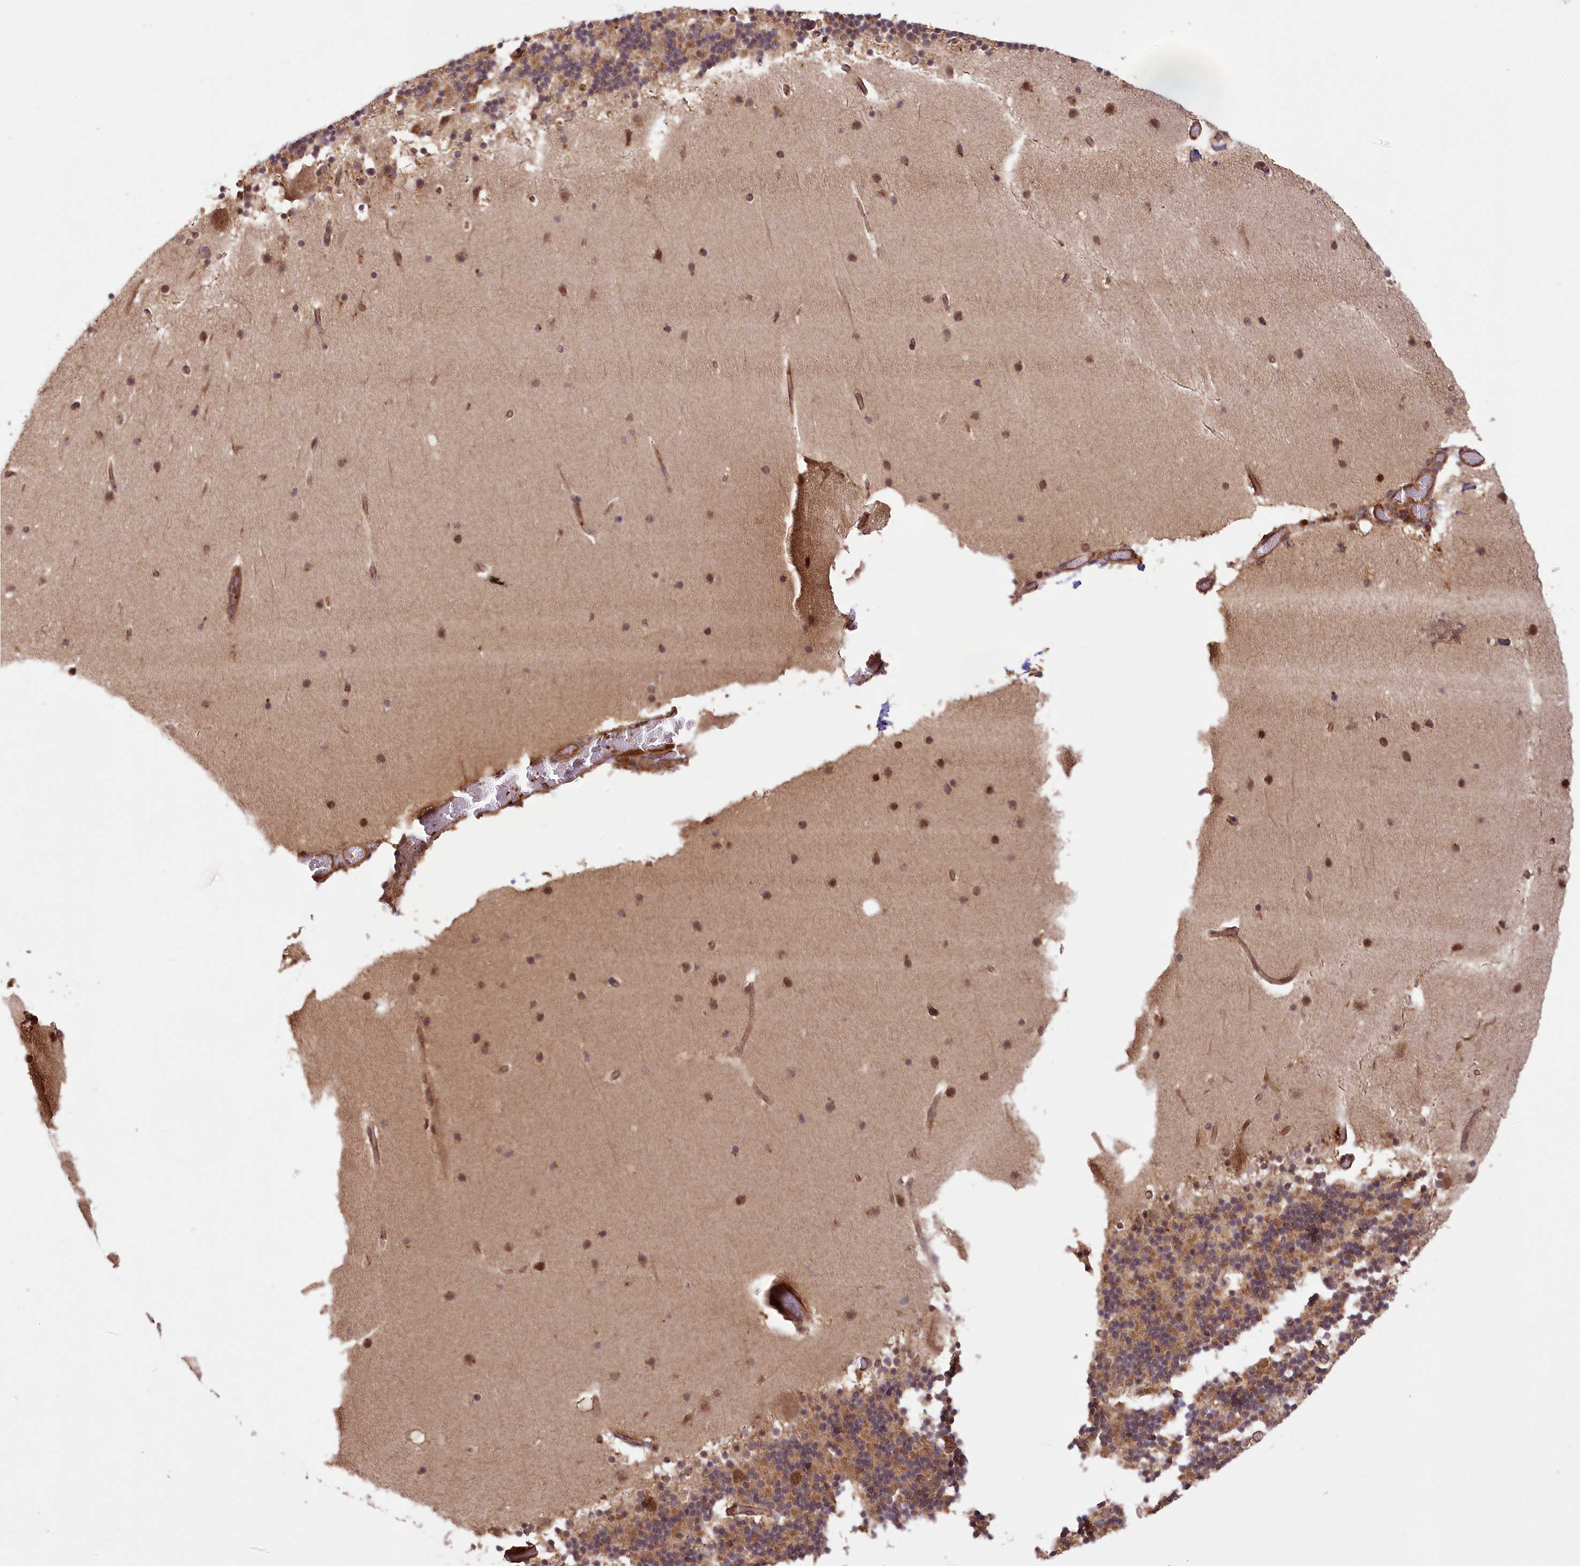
{"staining": {"intensity": "moderate", "quantity": ">75%", "location": "cytoplasmic/membranous"}, "tissue": "cerebellum", "cell_type": "Cells in granular layer", "image_type": "normal", "snomed": [{"axis": "morphology", "description": "Normal tissue, NOS"}, {"axis": "topography", "description": "Cerebellum"}], "caption": "A photomicrograph of cerebellum stained for a protein demonstrates moderate cytoplasmic/membranous brown staining in cells in granular layer. The staining is performed using DAB (3,3'-diaminobenzidine) brown chromogen to label protein expression. The nuclei are counter-stained blue using hematoxylin.", "gene": "CARD19", "patient": {"sex": "male", "age": 57}}